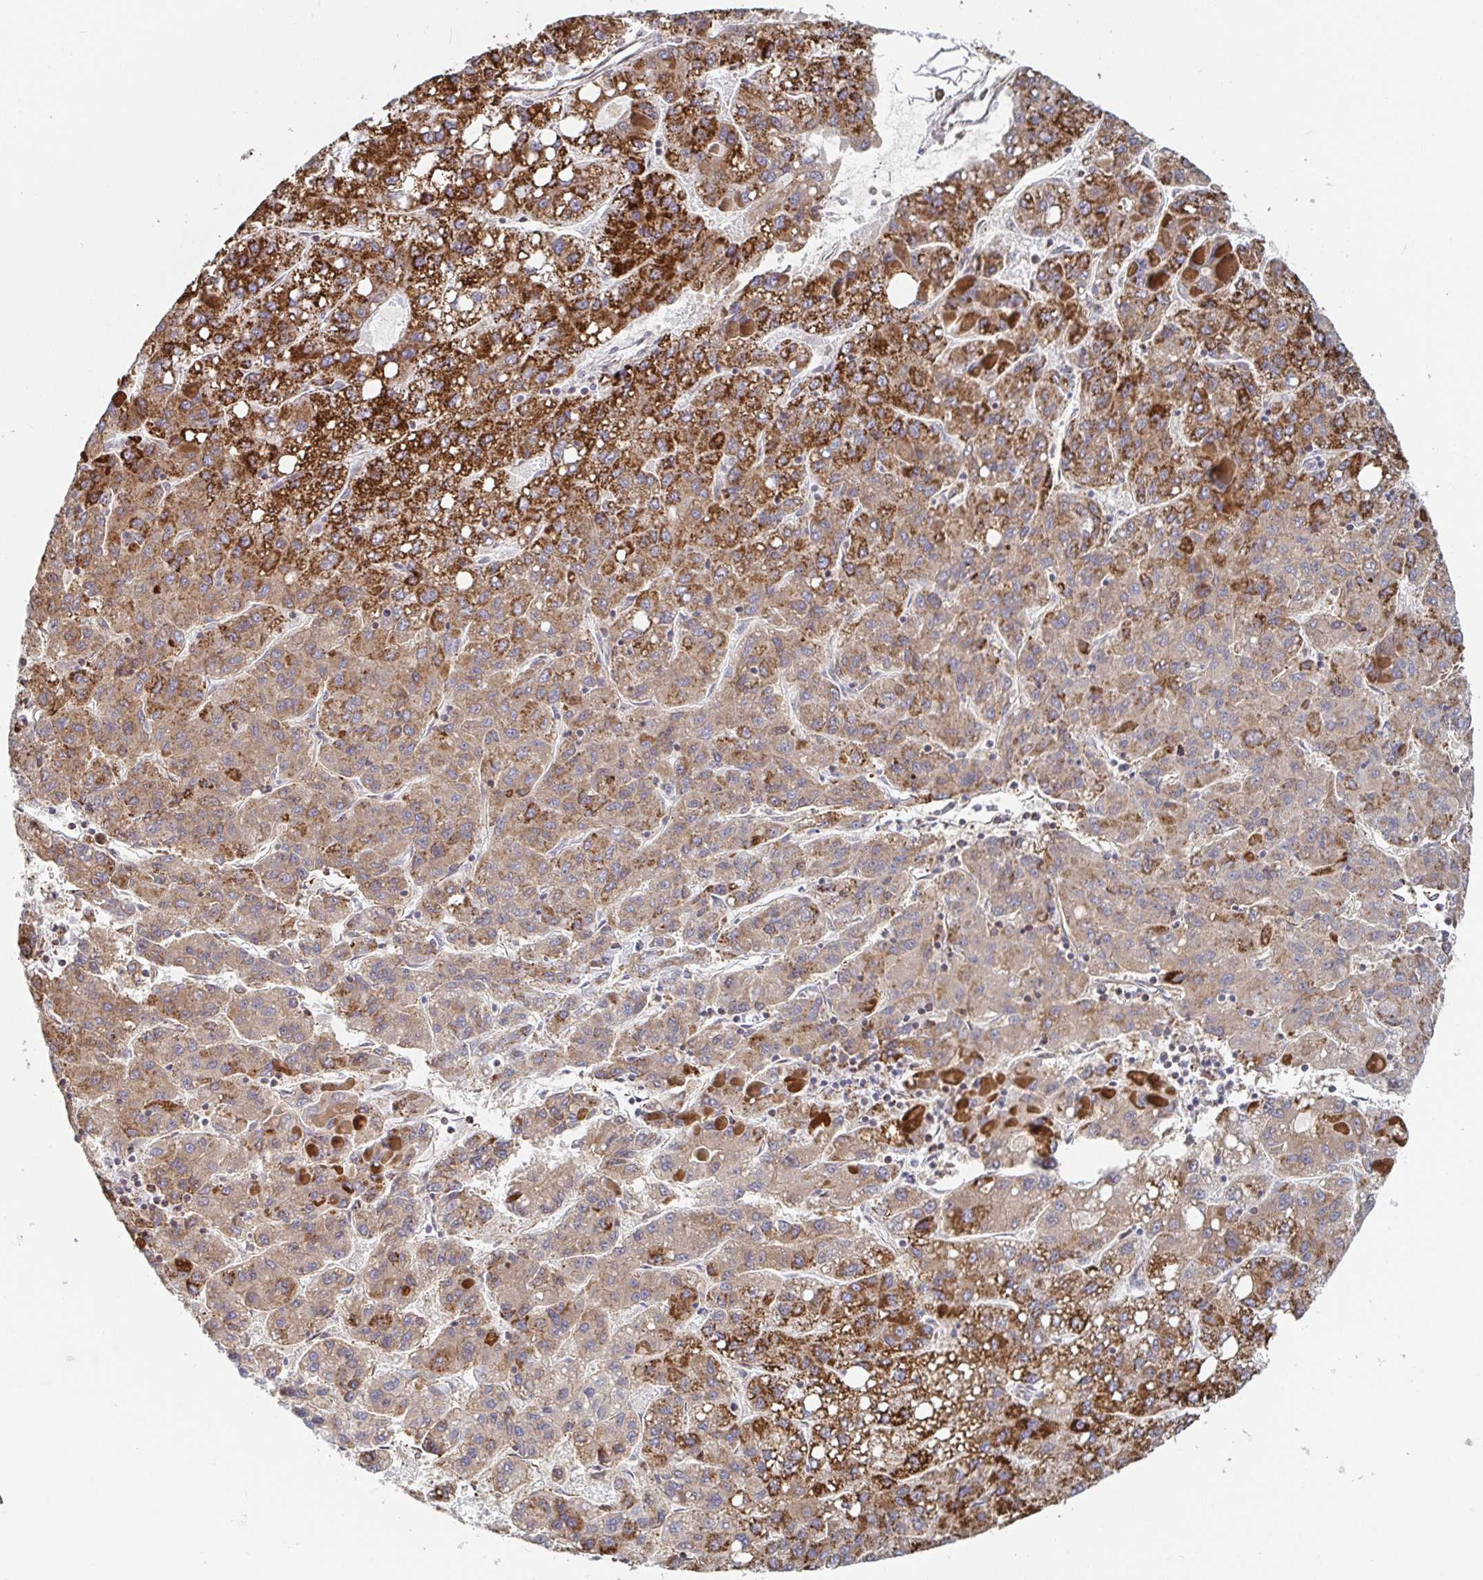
{"staining": {"intensity": "strong", "quantity": ">75%", "location": "cytoplasmic/membranous"}, "tissue": "liver cancer", "cell_type": "Tumor cells", "image_type": "cancer", "snomed": [{"axis": "morphology", "description": "Carcinoma, Hepatocellular, NOS"}, {"axis": "topography", "description": "Liver"}], "caption": "A photomicrograph showing strong cytoplasmic/membranous staining in about >75% of tumor cells in liver hepatocellular carcinoma, as visualized by brown immunohistochemical staining.", "gene": "STARD8", "patient": {"sex": "female", "age": 82}}